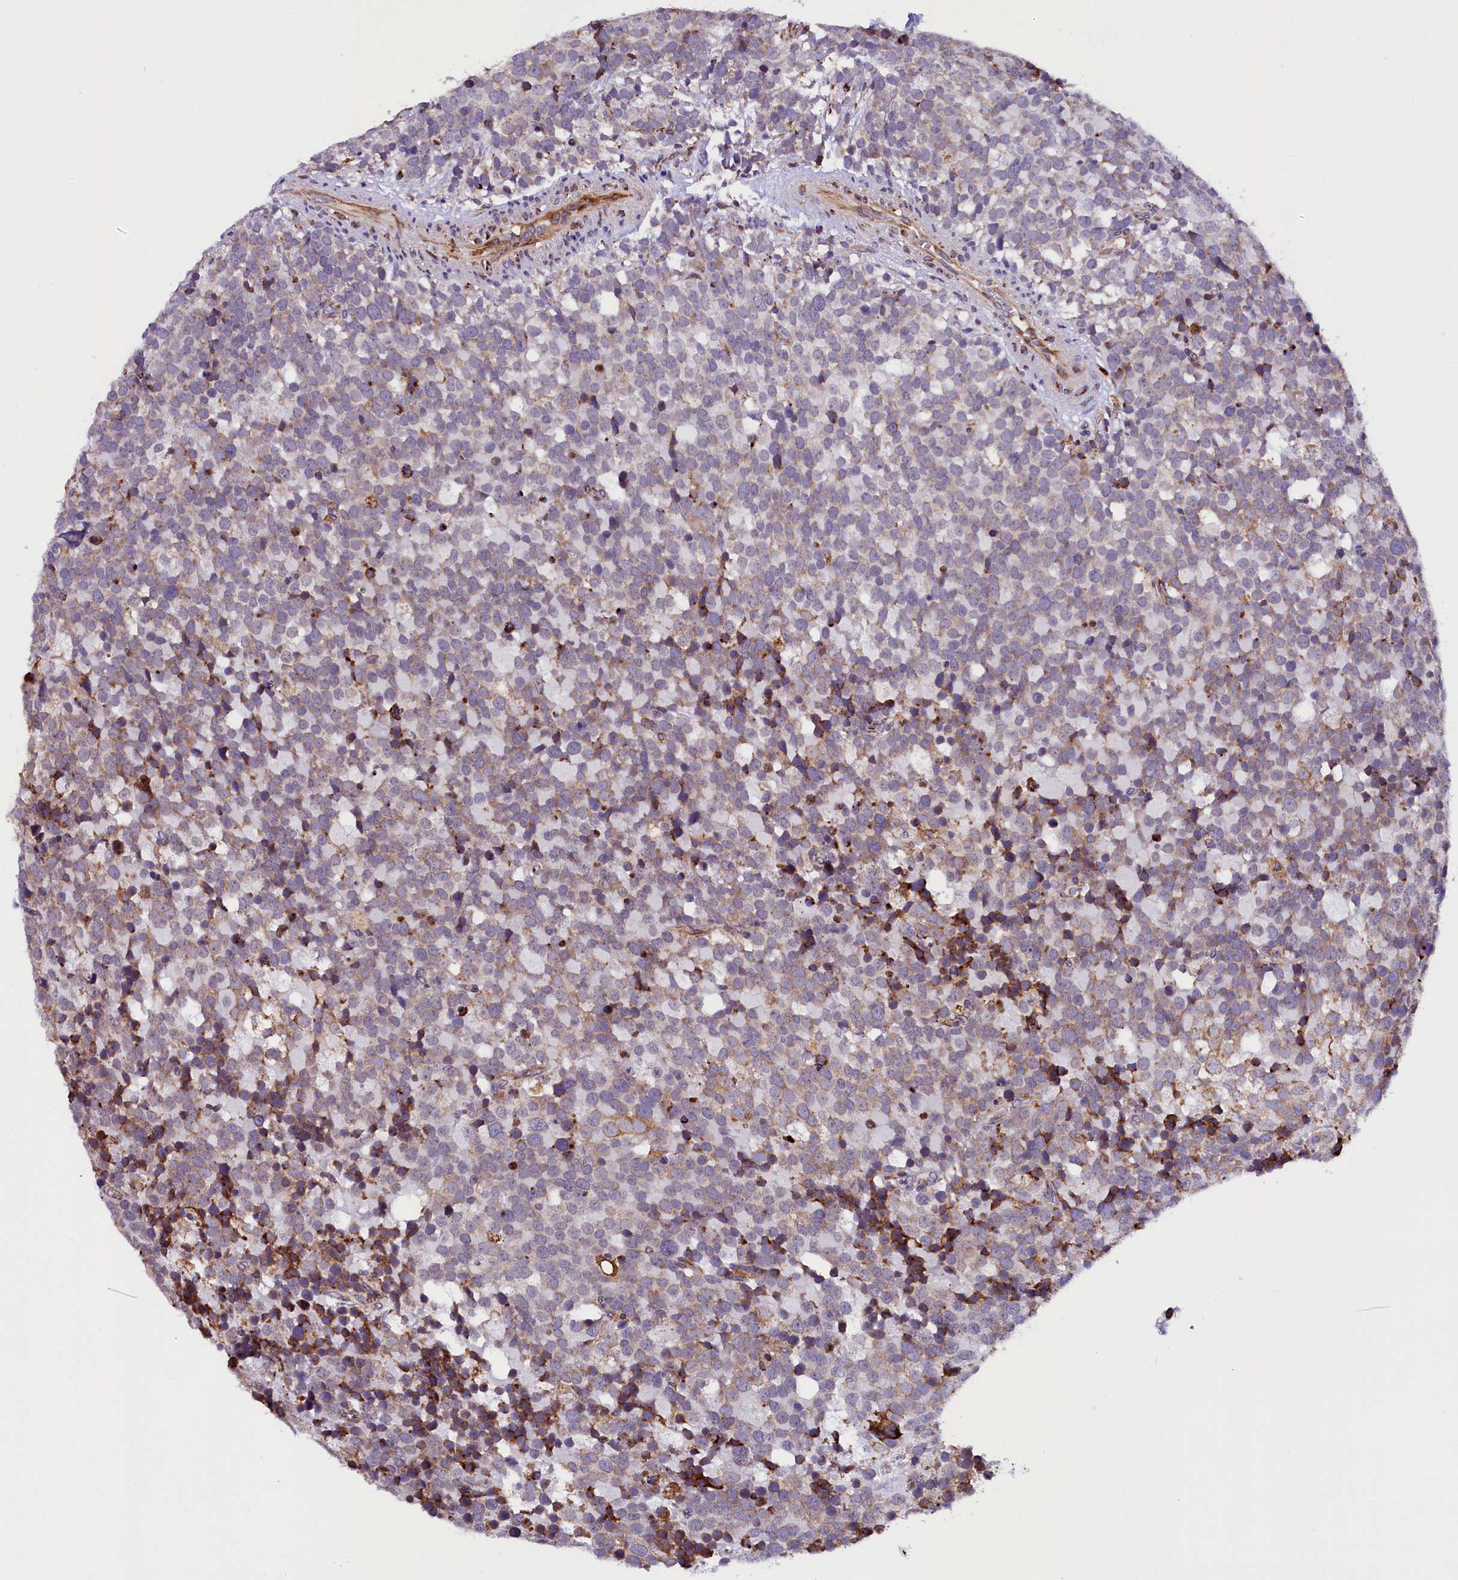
{"staining": {"intensity": "weak", "quantity": "25%-75%", "location": "cytoplasmic/membranous"}, "tissue": "testis cancer", "cell_type": "Tumor cells", "image_type": "cancer", "snomed": [{"axis": "morphology", "description": "Seminoma, NOS"}, {"axis": "topography", "description": "Testis"}], "caption": "Immunohistochemical staining of testis seminoma exhibits low levels of weak cytoplasmic/membranous expression in approximately 25%-75% of tumor cells.", "gene": "CAPS2", "patient": {"sex": "male", "age": 71}}